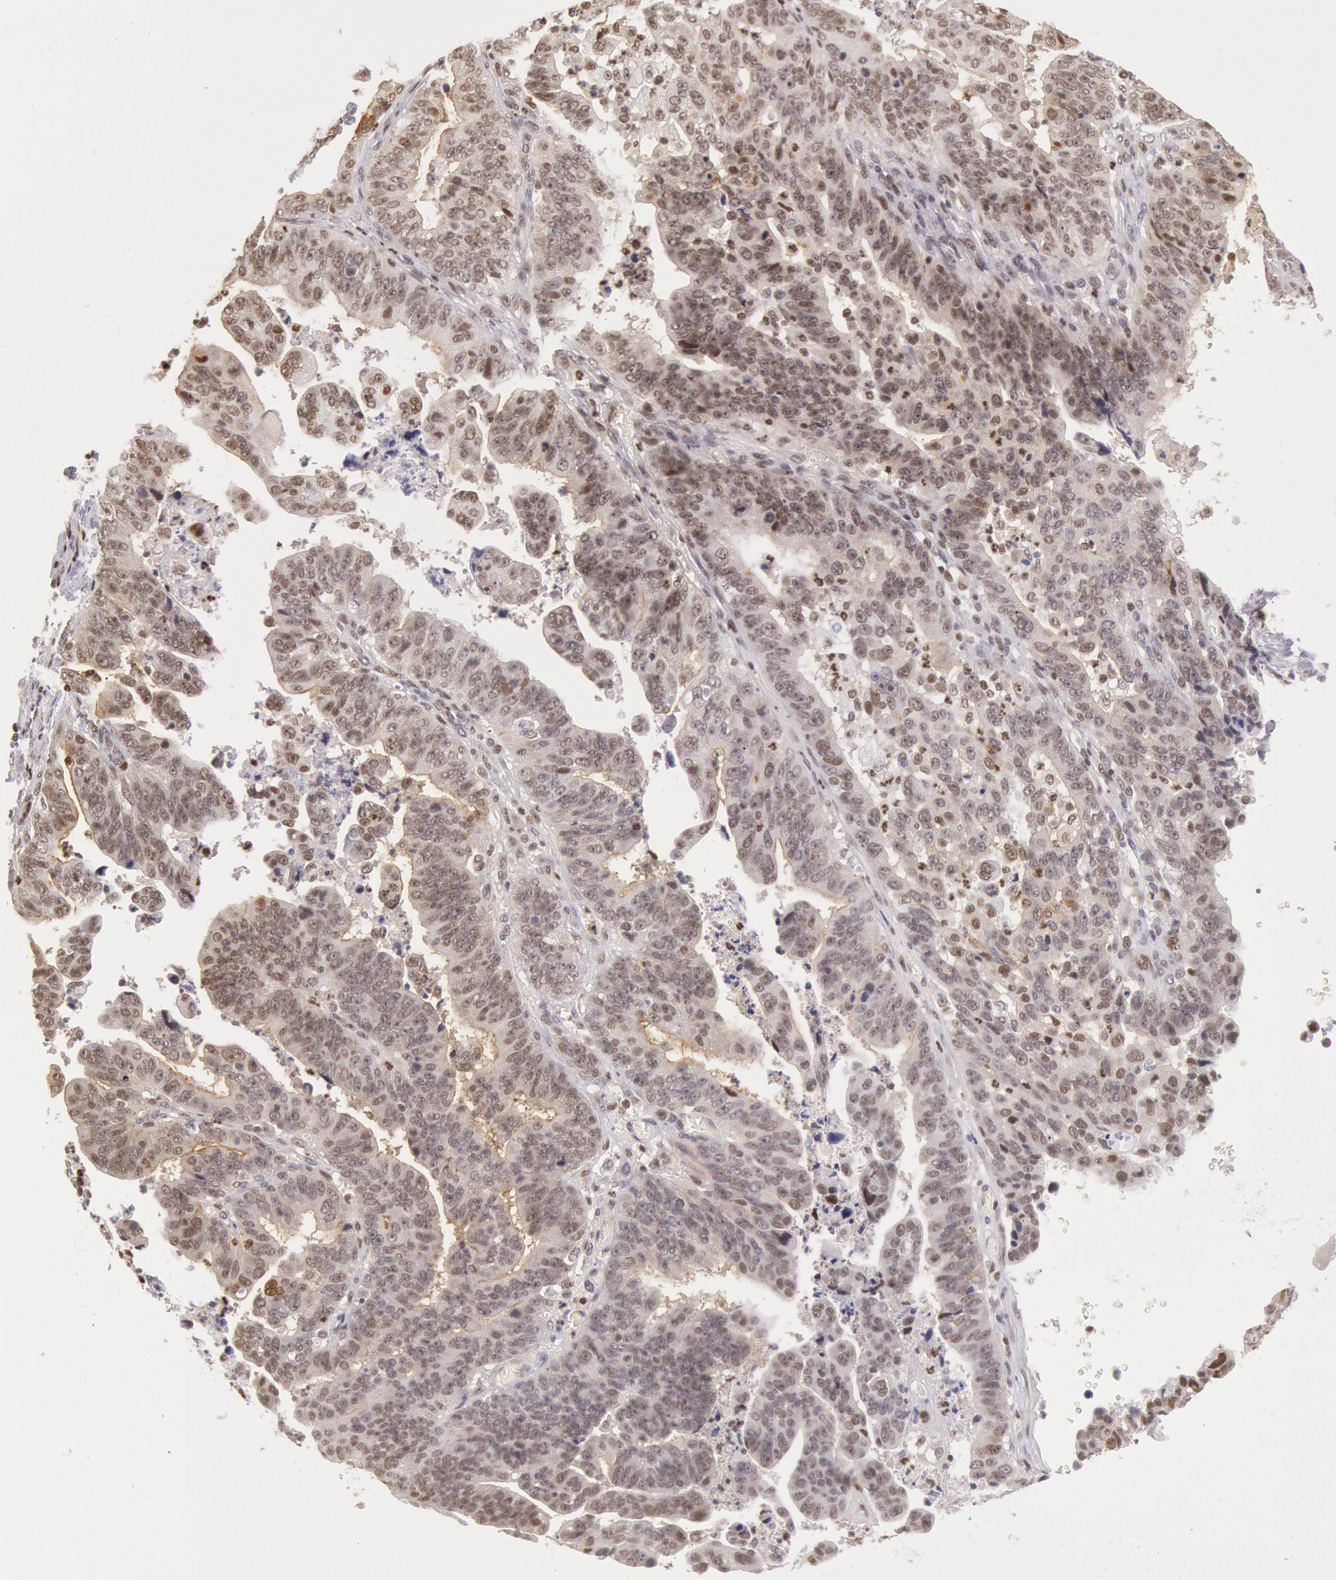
{"staining": {"intensity": "moderate", "quantity": "25%-75%", "location": "nuclear"}, "tissue": "stomach cancer", "cell_type": "Tumor cells", "image_type": "cancer", "snomed": [{"axis": "morphology", "description": "Adenocarcinoma, NOS"}, {"axis": "topography", "description": "Stomach, upper"}], "caption": "Immunohistochemistry (DAB) staining of stomach cancer demonstrates moderate nuclear protein expression in approximately 25%-75% of tumor cells.", "gene": "ESS2", "patient": {"sex": "female", "age": 50}}